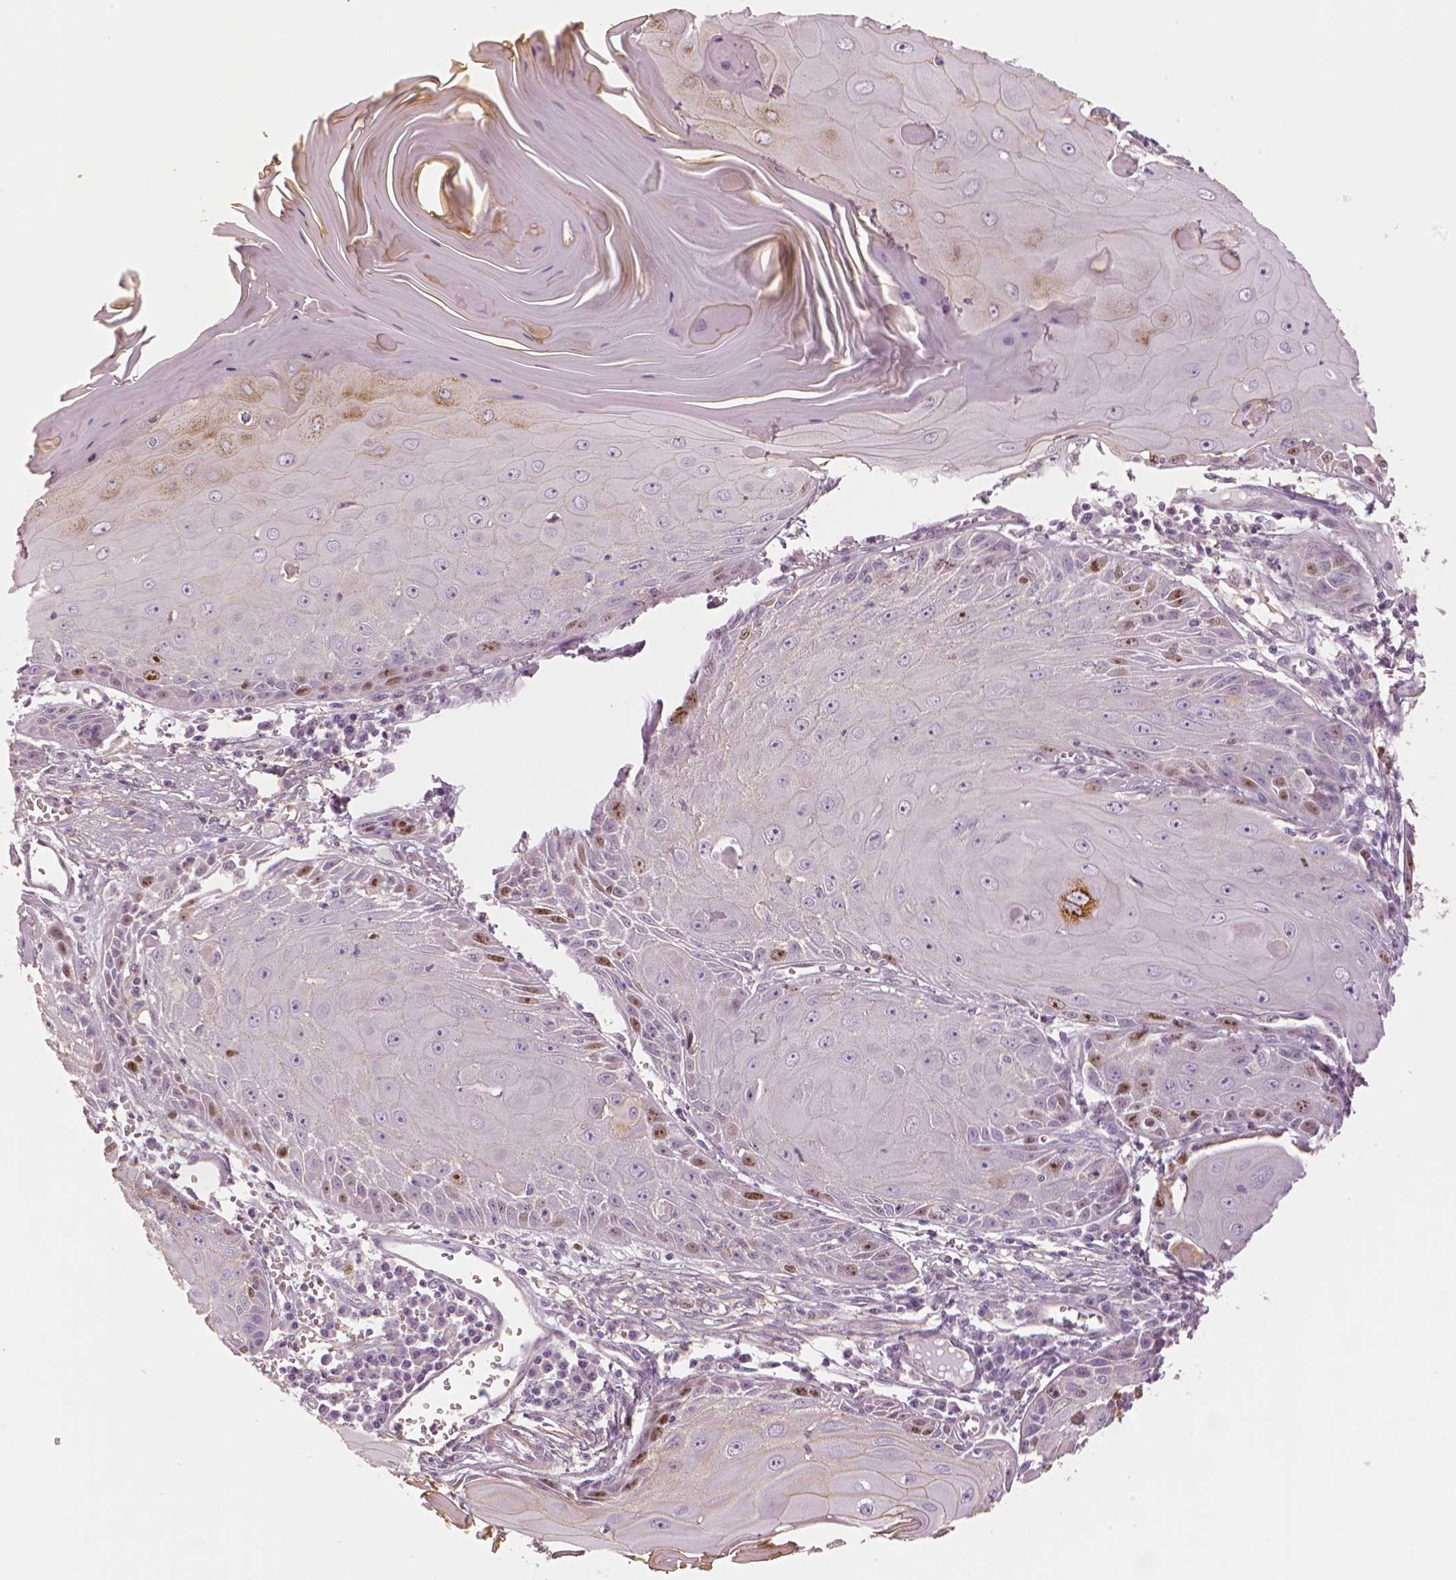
{"staining": {"intensity": "moderate", "quantity": "<25%", "location": "nuclear"}, "tissue": "skin cancer", "cell_type": "Tumor cells", "image_type": "cancer", "snomed": [{"axis": "morphology", "description": "Squamous cell carcinoma, NOS"}, {"axis": "topography", "description": "Skin"}, {"axis": "topography", "description": "Vulva"}], "caption": "Squamous cell carcinoma (skin) stained for a protein (brown) displays moderate nuclear positive expression in approximately <25% of tumor cells.", "gene": "MKI67", "patient": {"sex": "female", "age": 85}}